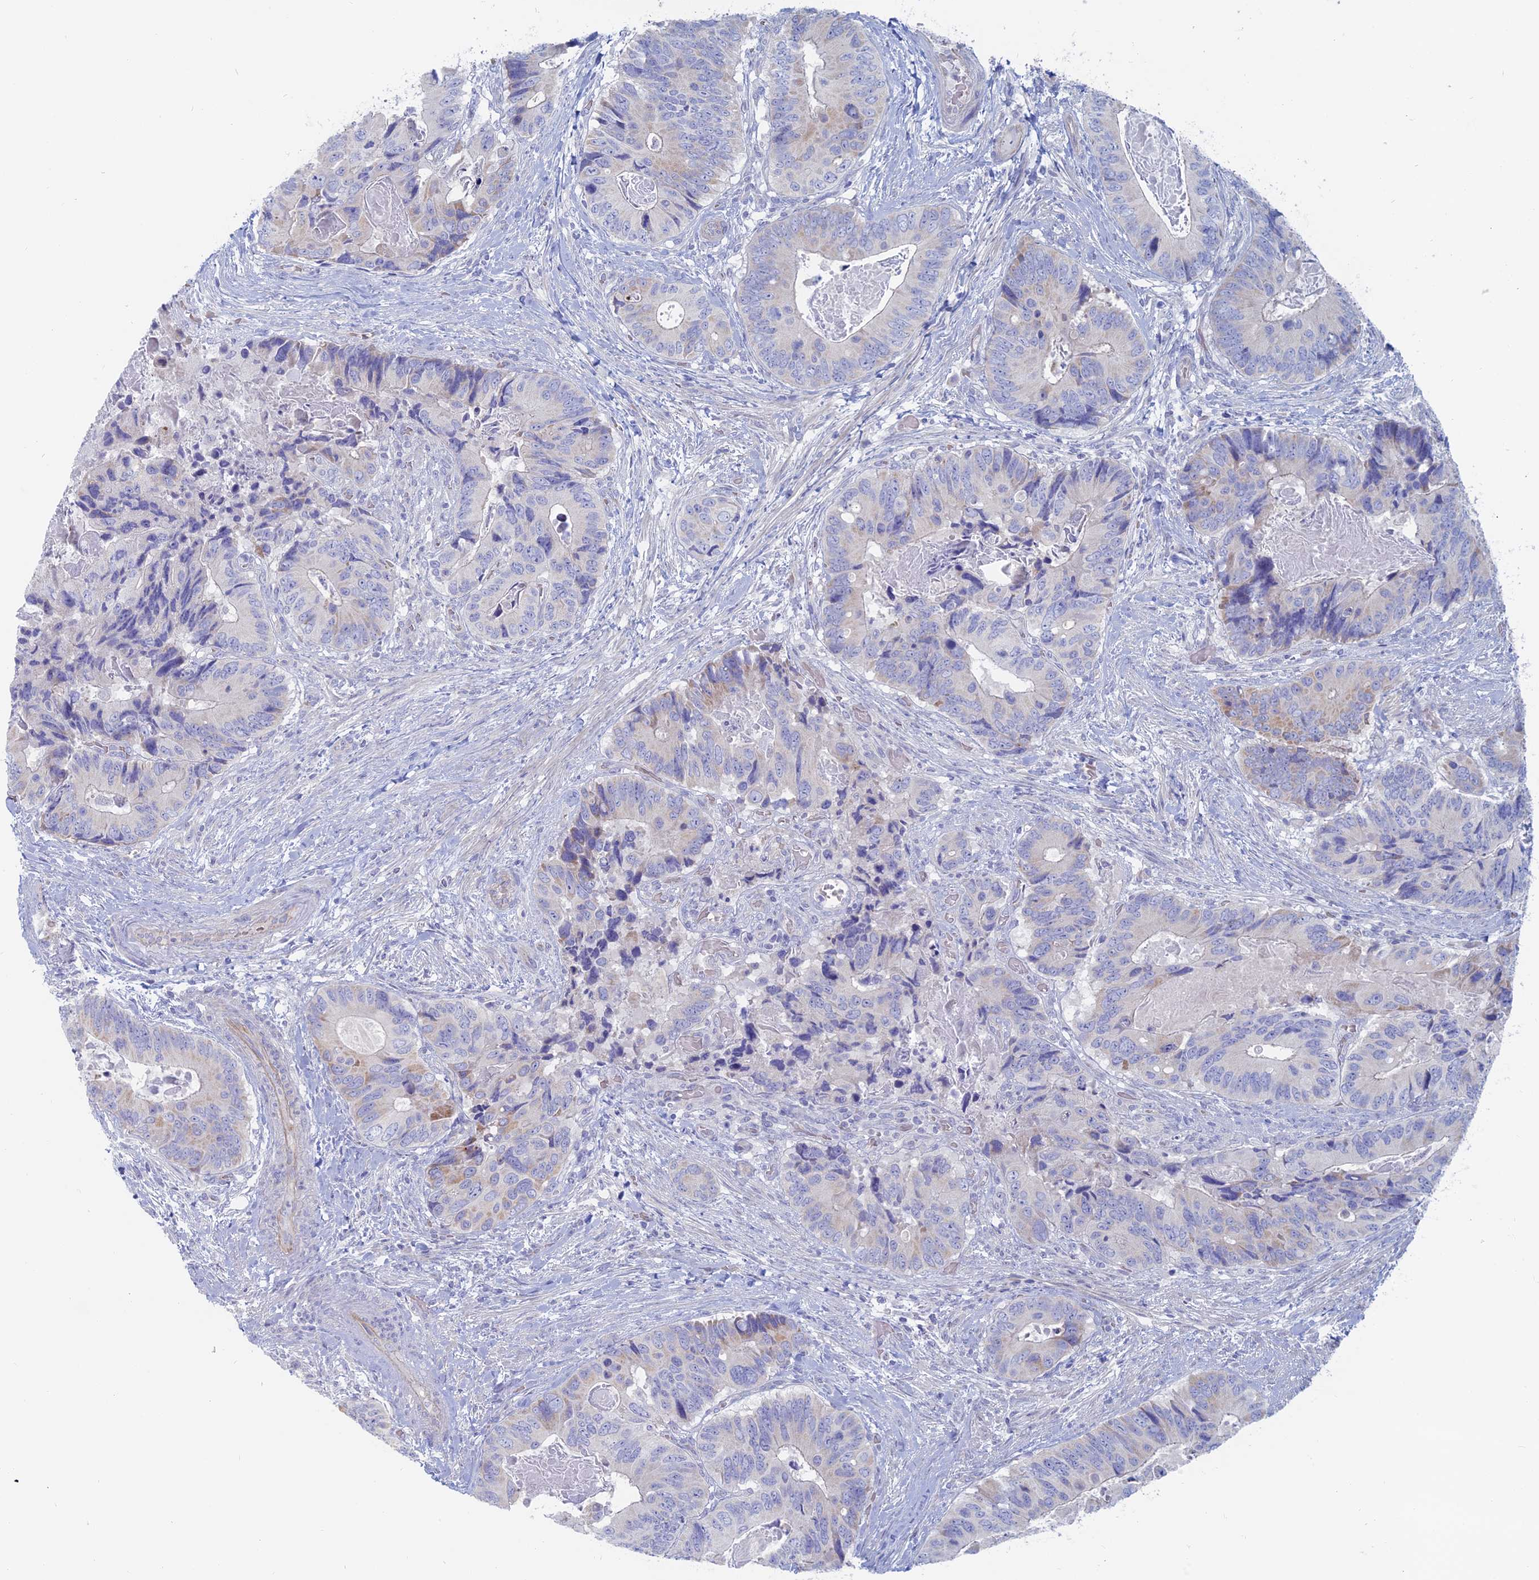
{"staining": {"intensity": "negative", "quantity": "none", "location": "none"}, "tissue": "colorectal cancer", "cell_type": "Tumor cells", "image_type": "cancer", "snomed": [{"axis": "morphology", "description": "Adenocarcinoma, NOS"}, {"axis": "topography", "description": "Colon"}], "caption": "This image is of colorectal cancer (adenocarcinoma) stained with immunohistochemistry (IHC) to label a protein in brown with the nuclei are counter-stained blue. There is no staining in tumor cells.", "gene": "TBC1D30", "patient": {"sex": "male", "age": 84}}